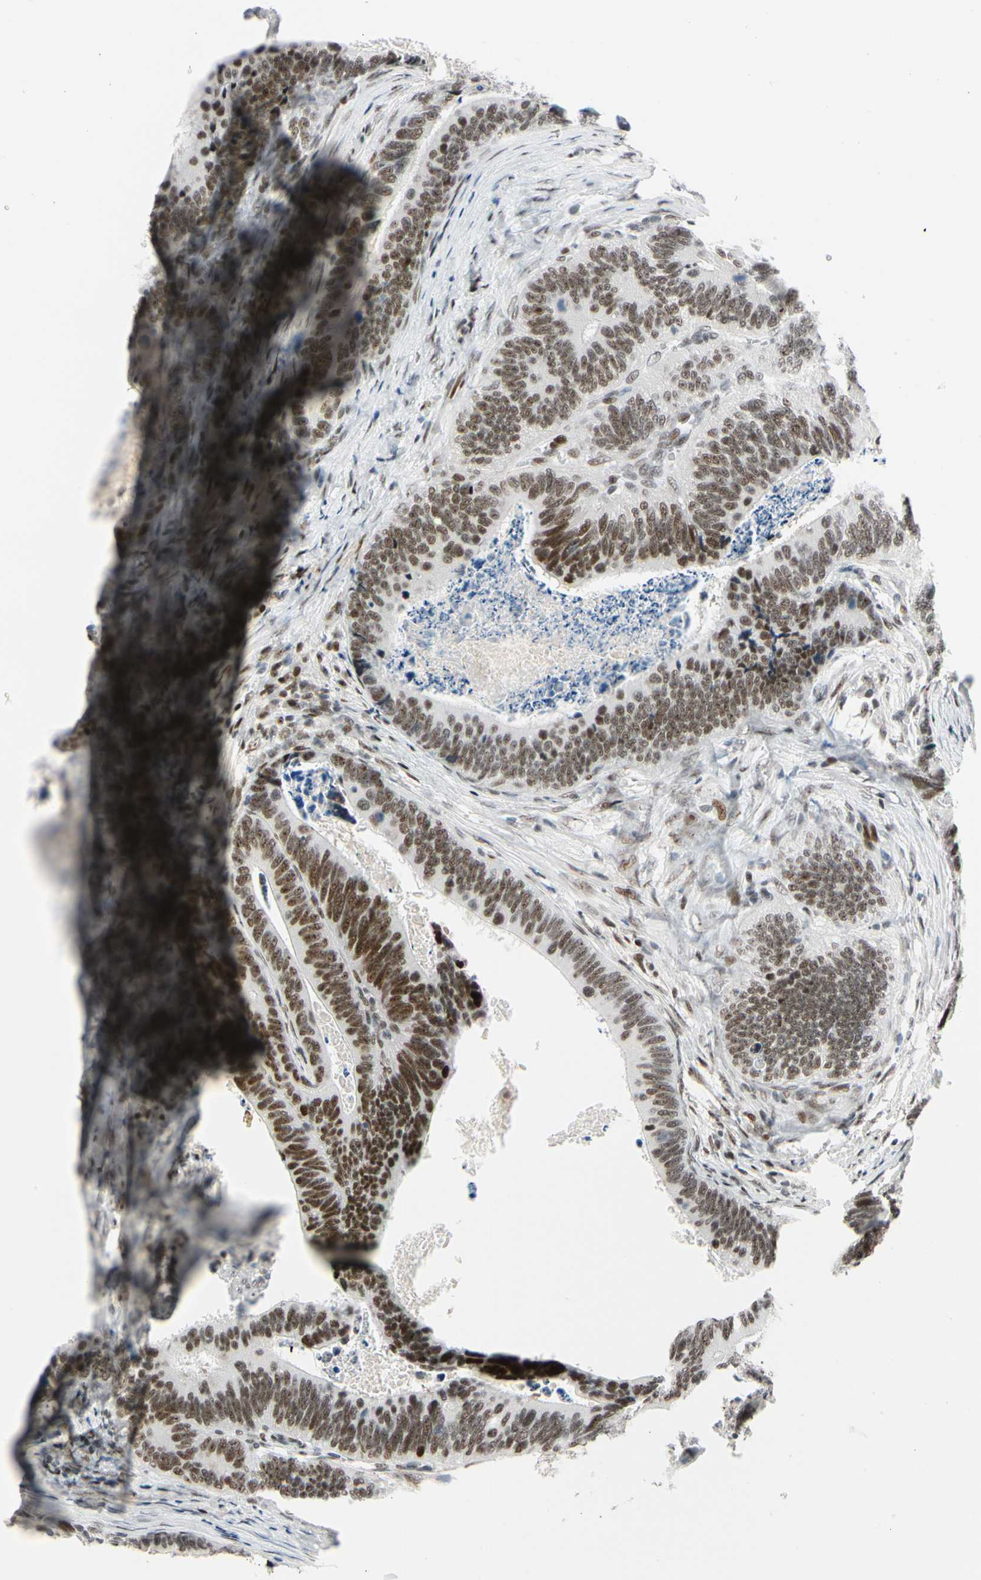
{"staining": {"intensity": "moderate", "quantity": ">75%", "location": "nuclear"}, "tissue": "colorectal cancer", "cell_type": "Tumor cells", "image_type": "cancer", "snomed": [{"axis": "morphology", "description": "Adenocarcinoma, NOS"}, {"axis": "topography", "description": "Colon"}], "caption": "A high-resolution image shows immunohistochemistry (IHC) staining of adenocarcinoma (colorectal), which shows moderate nuclear positivity in approximately >75% of tumor cells. The protein of interest is shown in brown color, while the nuclei are stained blue.", "gene": "FOXO3", "patient": {"sex": "male", "age": 72}}